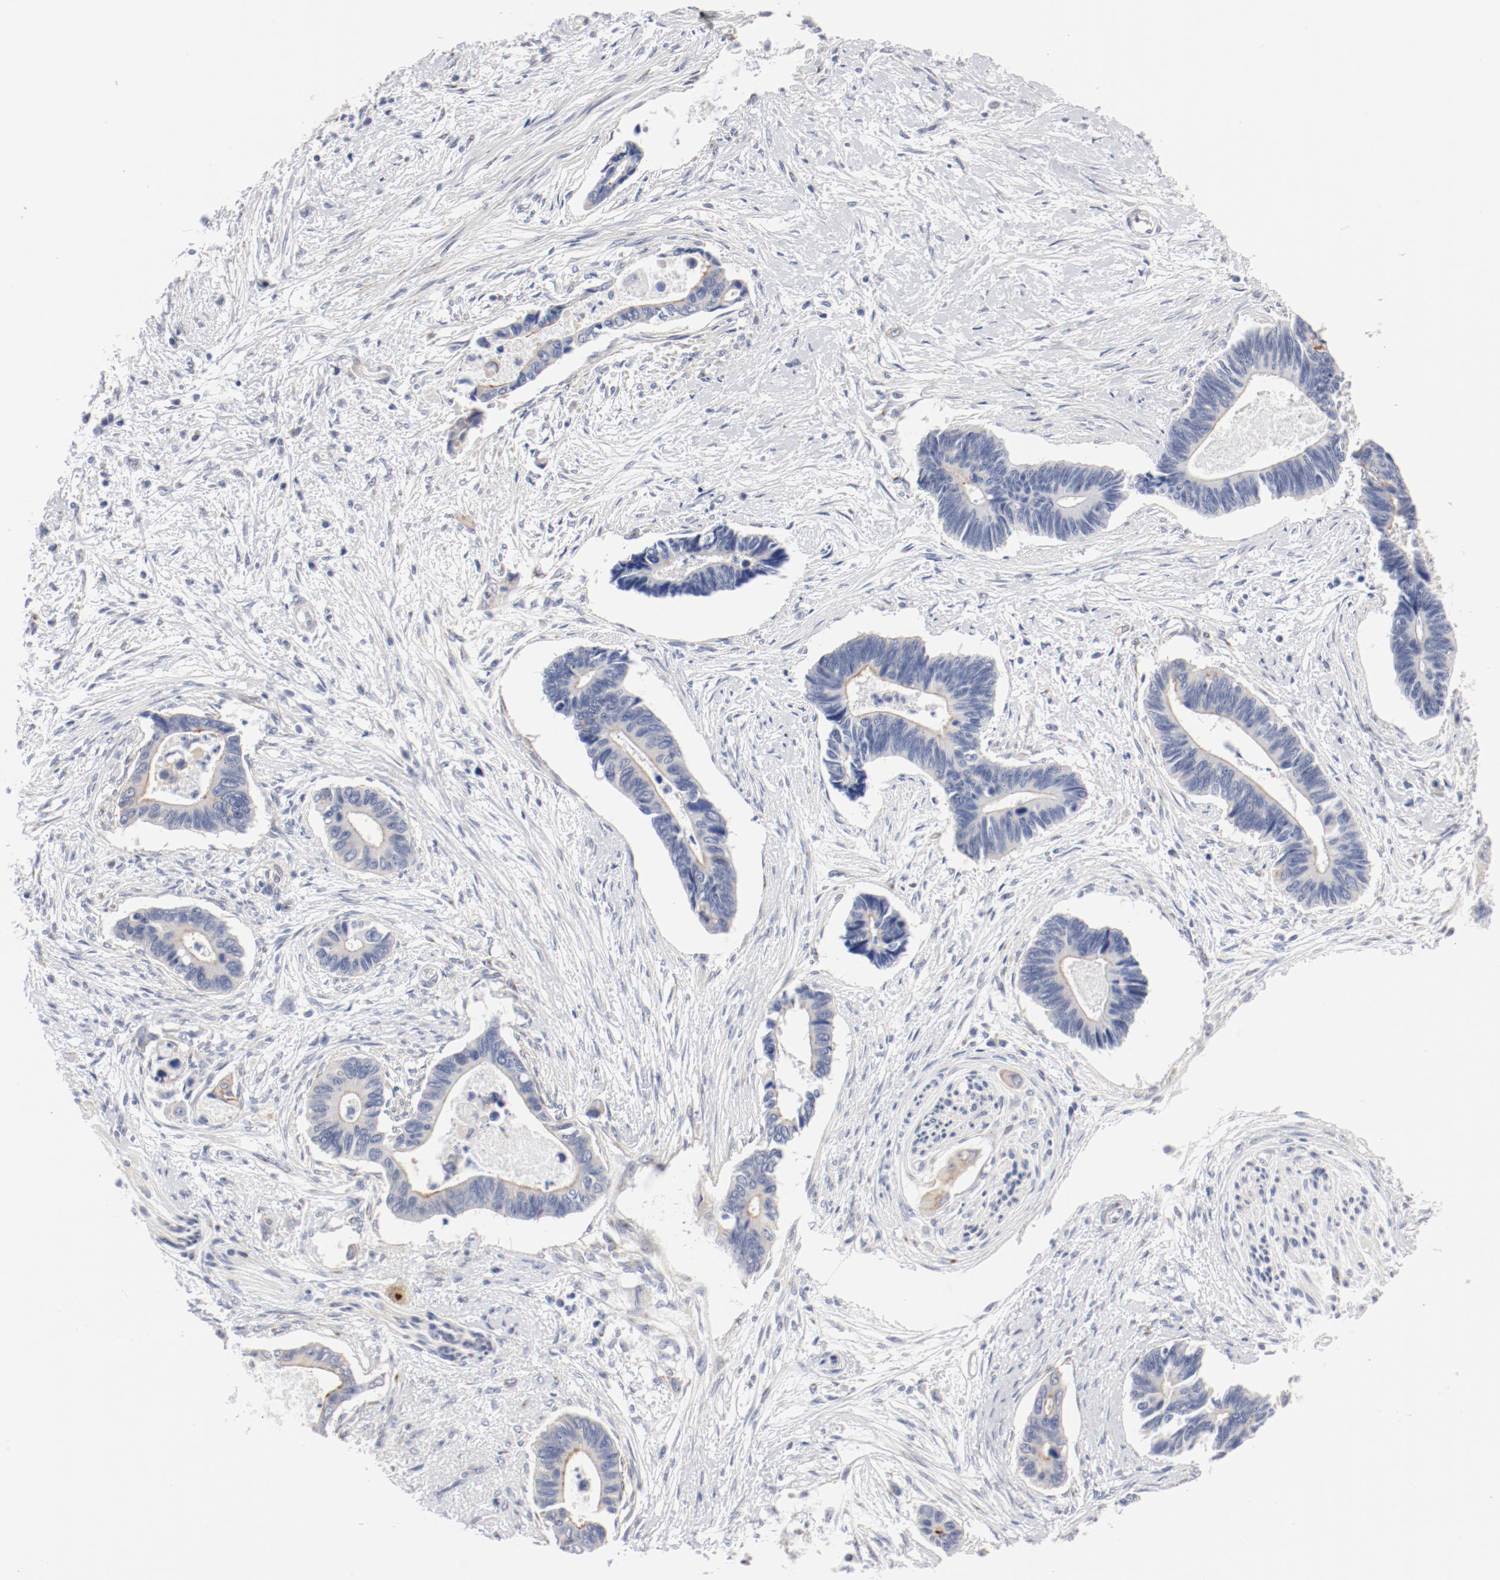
{"staining": {"intensity": "negative", "quantity": "none", "location": "none"}, "tissue": "pancreatic cancer", "cell_type": "Tumor cells", "image_type": "cancer", "snomed": [{"axis": "morphology", "description": "Adenocarcinoma, NOS"}, {"axis": "topography", "description": "Pancreas"}], "caption": "Immunohistochemistry (IHC) image of neoplastic tissue: pancreatic cancer (adenocarcinoma) stained with DAB (3,3'-diaminobenzidine) shows no significant protein staining in tumor cells.", "gene": "GPR143", "patient": {"sex": "female", "age": 70}}